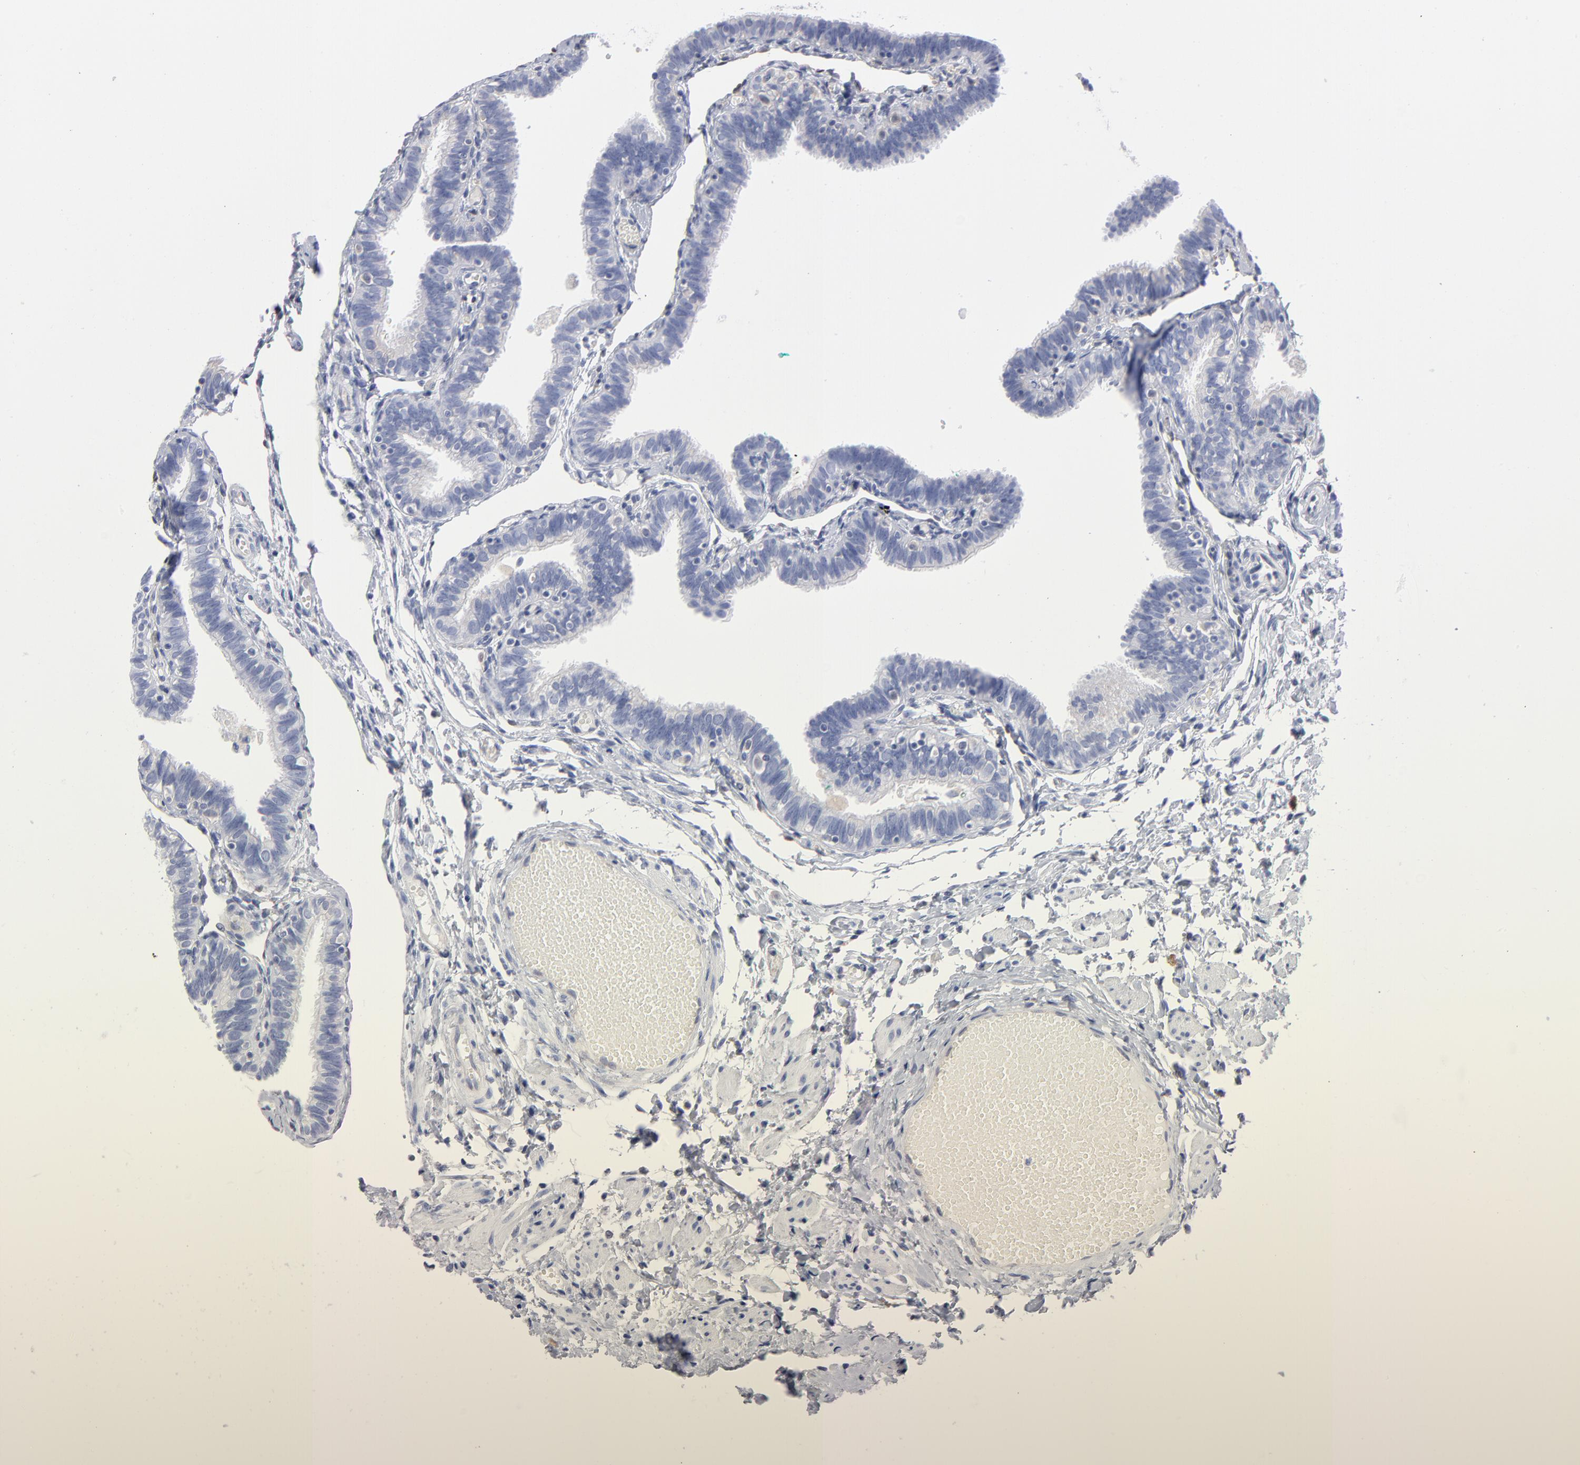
{"staining": {"intensity": "negative", "quantity": "none", "location": "none"}, "tissue": "fallopian tube", "cell_type": "Glandular cells", "image_type": "normal", "snomed": [{"axis": "morphology", "description": "Normal tissue, NOS"}, {"axis": "topography", "description": "Fallopian tube"}], "caption": "This is an immunohistochemistry image of unremarkable fallopian tube. There is no staining in glandular cells.", "gene": "ARRB1", "patient": {"sex": "female", "age": 46}}